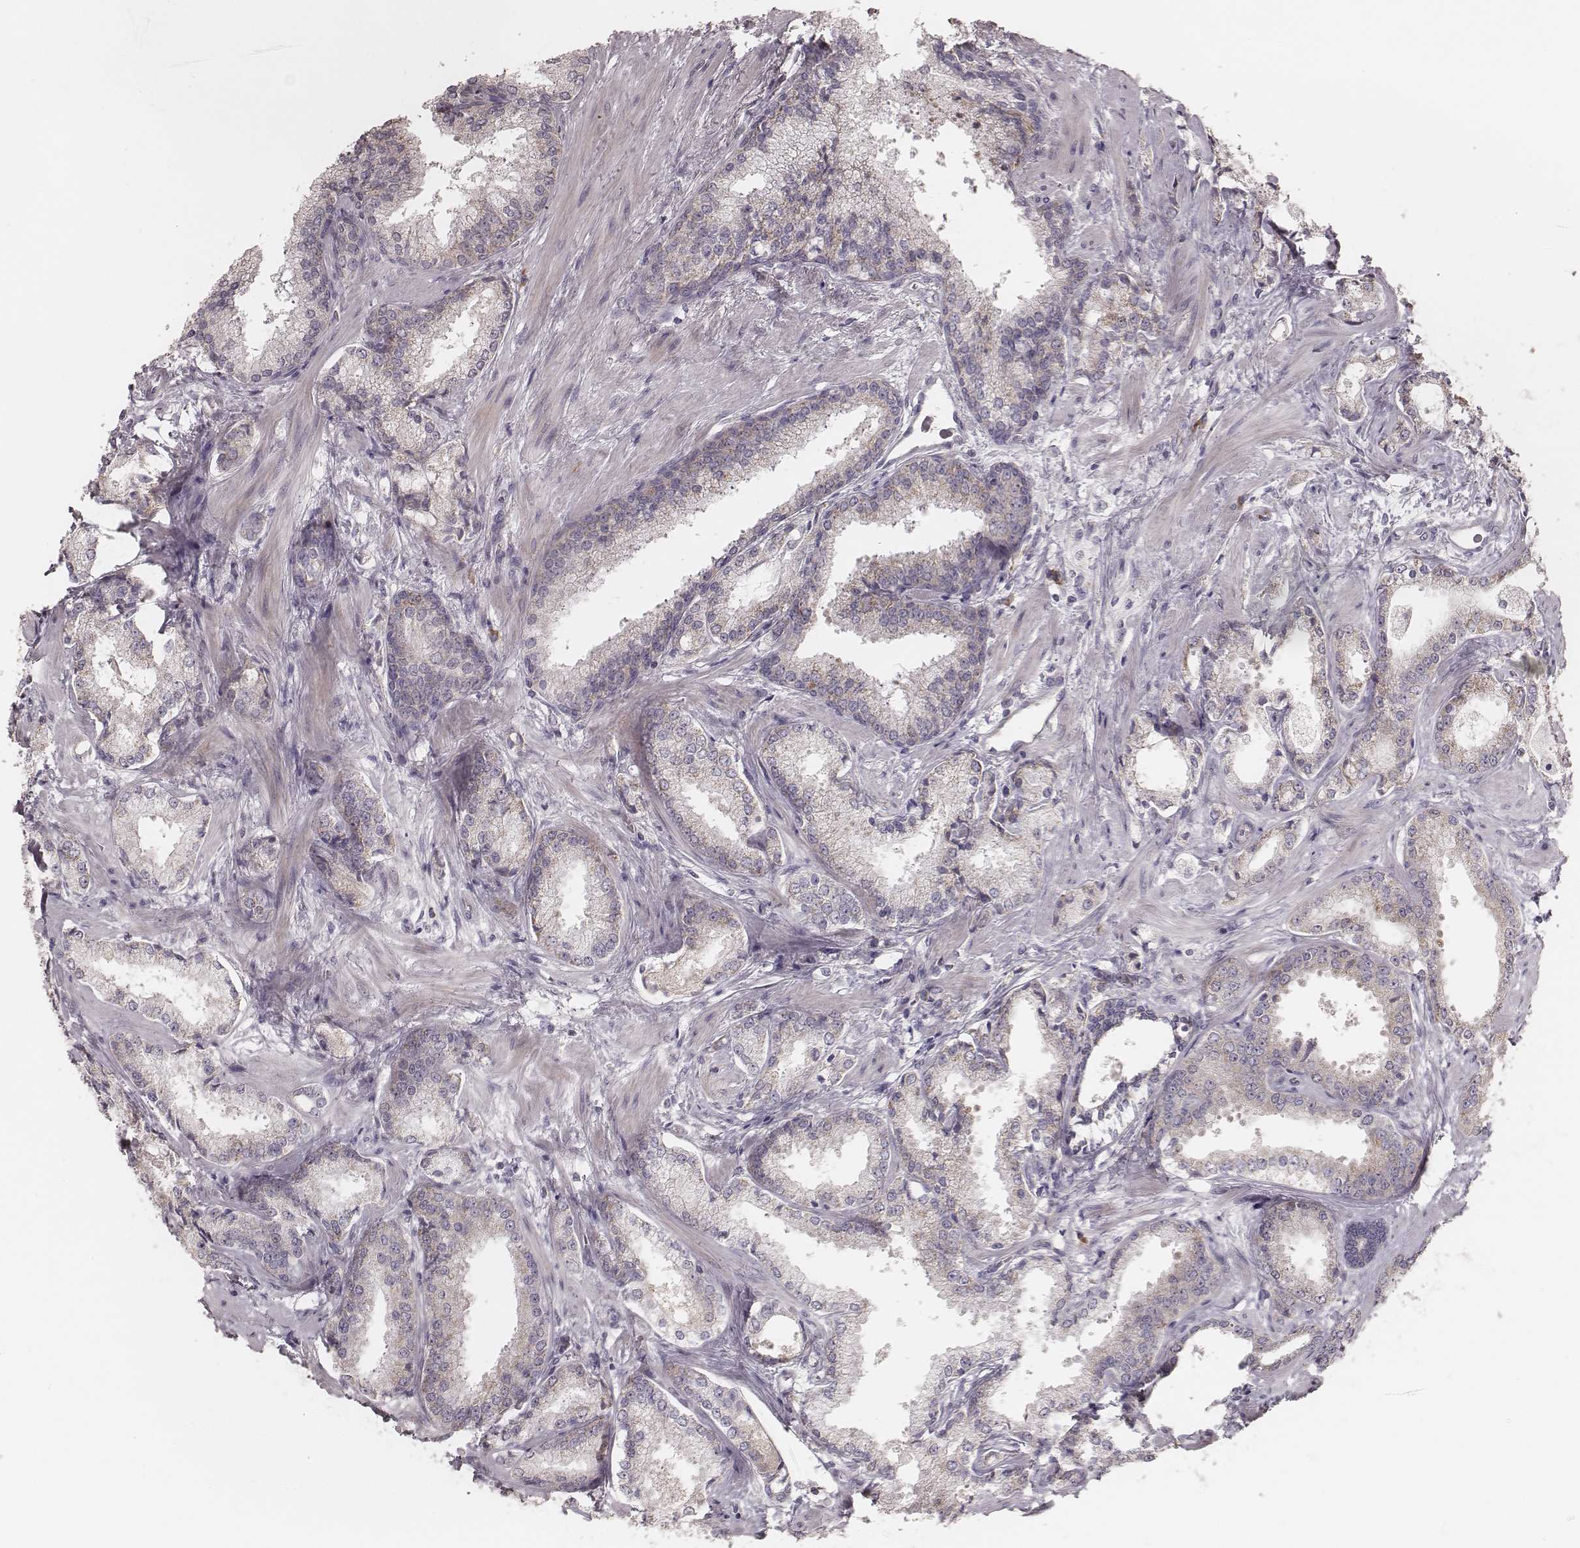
{"staining": {"intensity": "weak", "quantity": "<25%", "location": "cytoplasmic/membranous"}, "tissue": "prostate cancer", "cell_type": "Tumor cells", "image_type": "cancer", "snomed": [{"axis": "morphology", "description": "Adenocarcinoma, Low grade"}, {"axis": "topography", "description": "Prostate"}], "caption": "A high-resolution image shows immunohistochemistry (IHC) staining of prostate low-grade adenocarcinoma, which shows no significant positivity in tumor cells. The staining was performed using DAB to visualize the protein expression in brown, while the nuclei were stained in blue with hematoxylin (Magnification: 20x).", "gene": "KIF5C", "patient": {"sex": "male", "age": 56}}